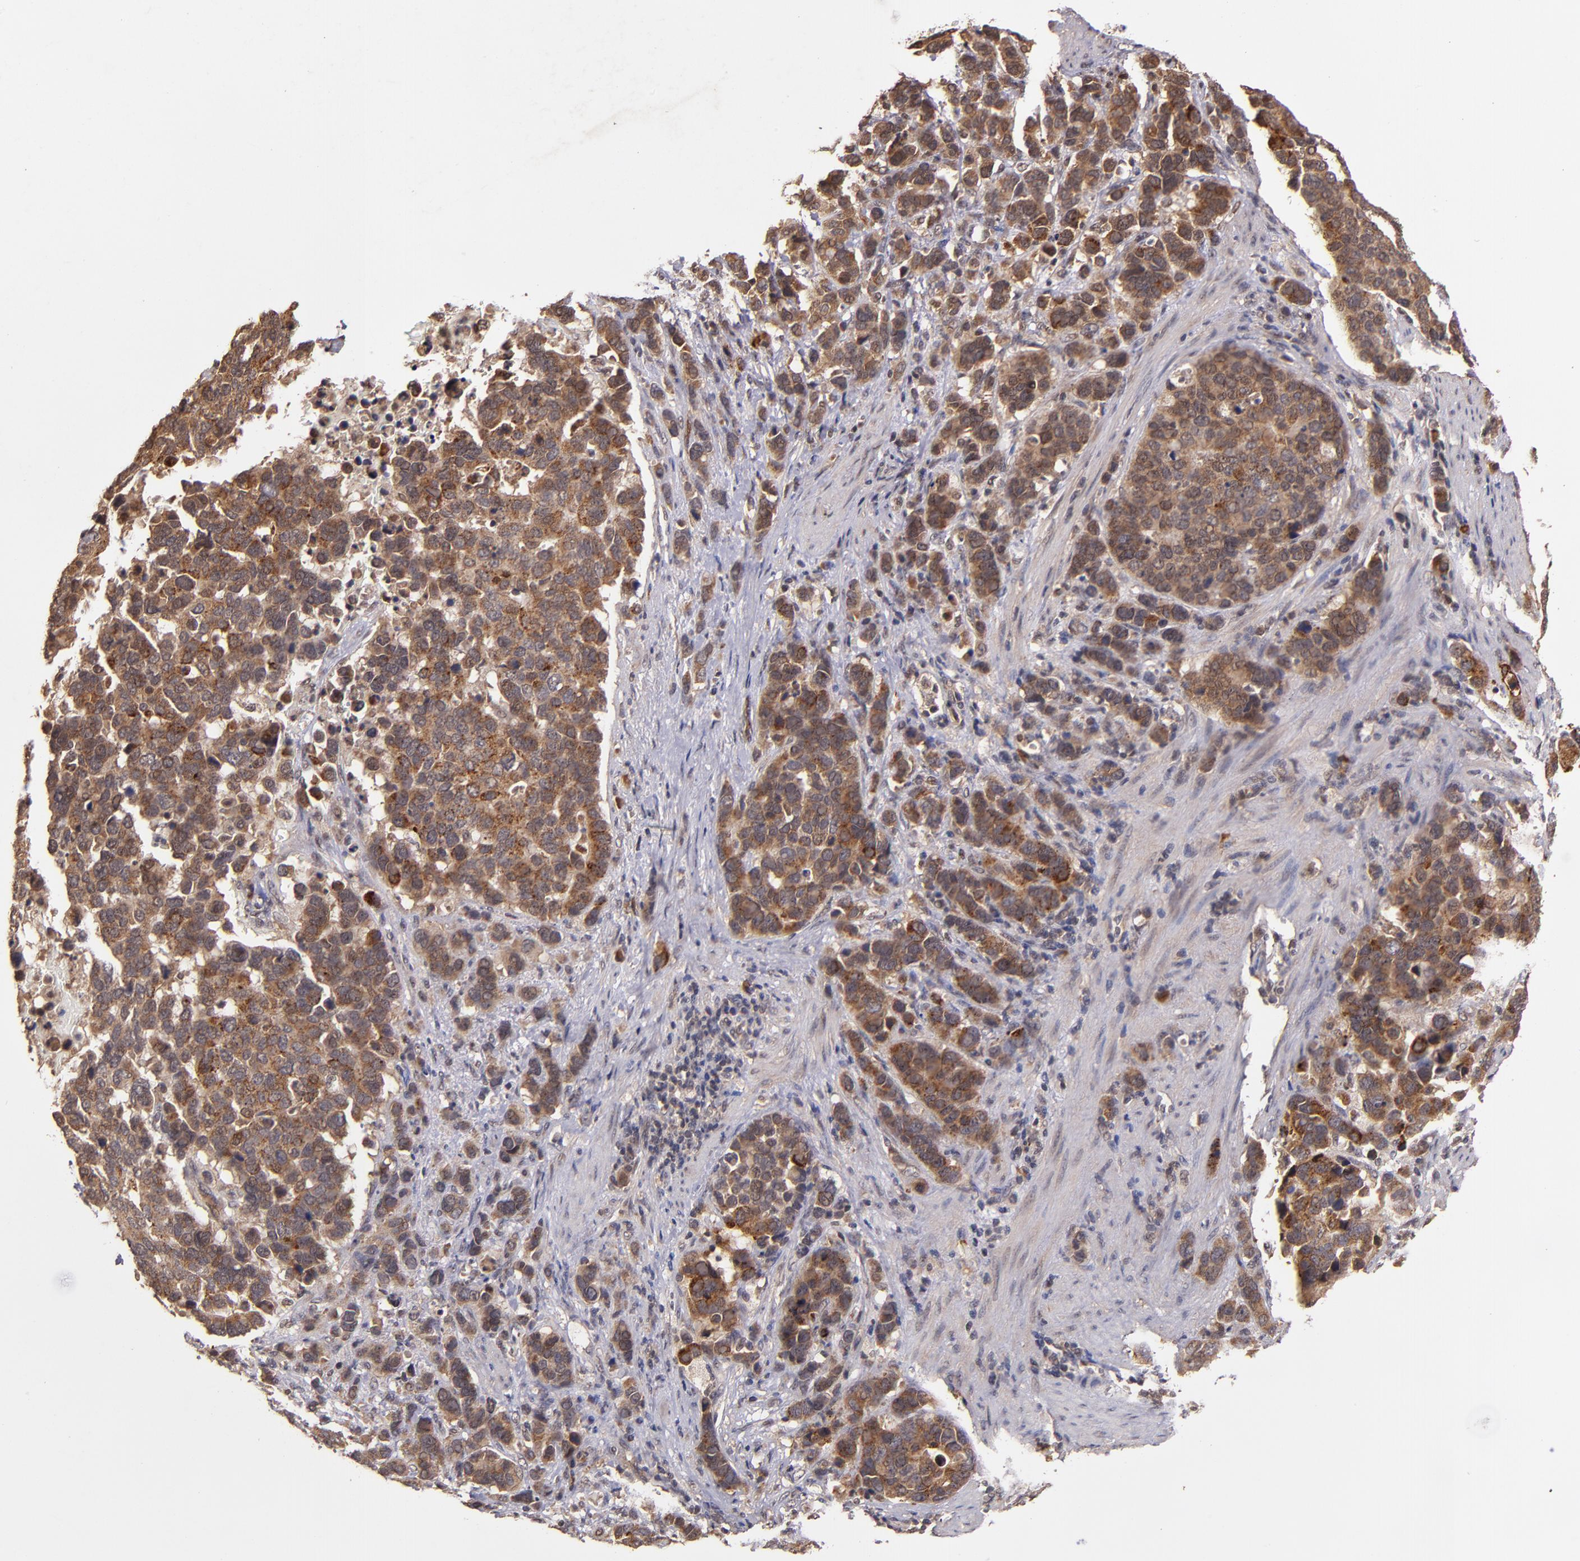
{"staining": {"intensity": "moderate", "quantity": ">75%", "location": "cytoplasmic/membranous"}, "tissue": "stomach cancer", "cell_type": "Tumor cells", "image_type": "cancer", "snomed": [{"axis": "morphology", "description": "Adenocarcinoma, NOS"}, {"axis": "topography", "description": "Stomach, upper"}], "caption": "Moderate cytoplasmic/membranous protein expression is seen in about >75% of tumor cells in stomach adenocarcinoma. (DAB (3,3'-diaminobenzidine) IHC, brown staining for protein, blue staining for nuclei).", "gene": "RIOK3", "patient": {"sex": "male", "age": 71}}